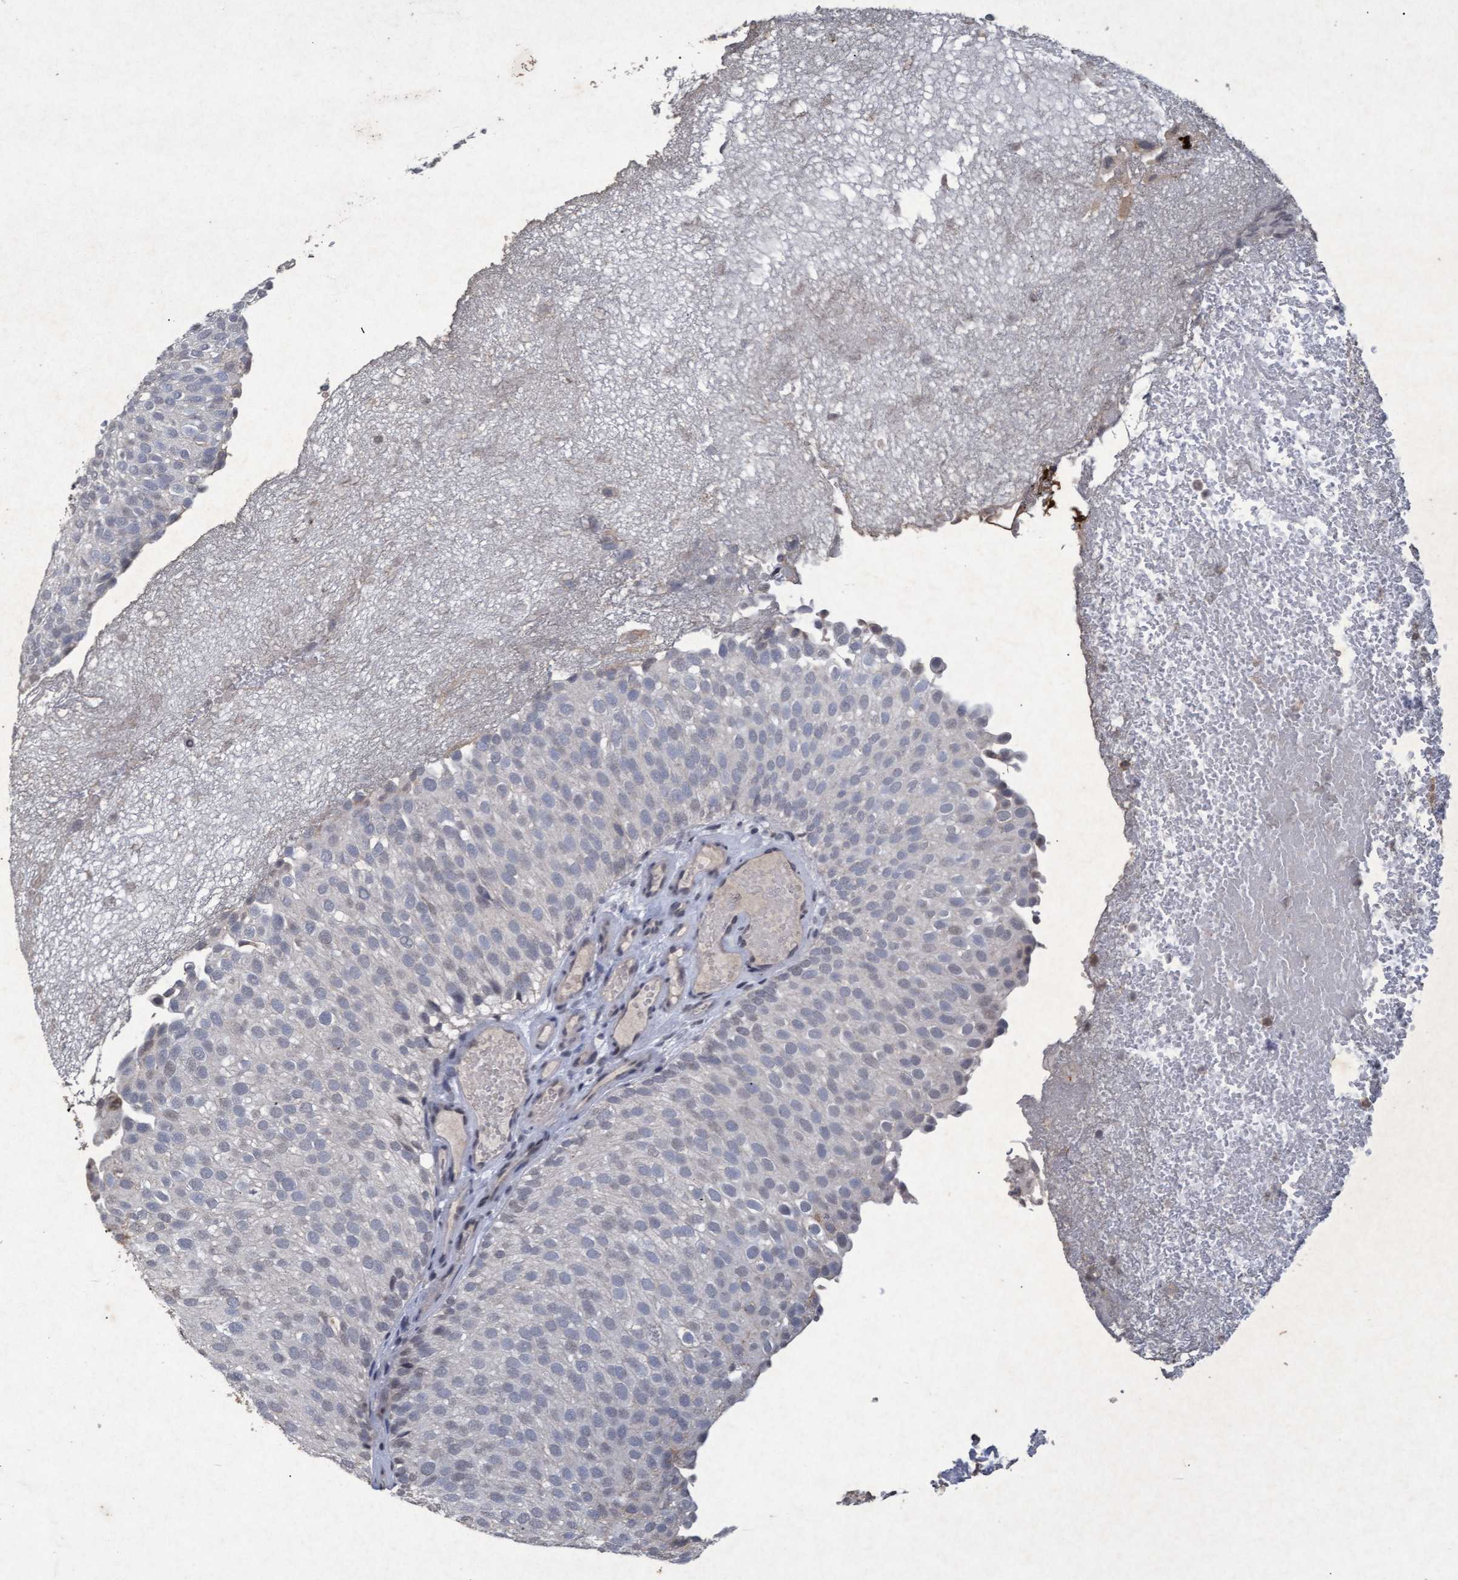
{"staining": {"intensity": "negative", "quantity": "none", "location": "none"}, "tissue": "urothelial cancer", "cell_type": "Tumor cells", "image_type": "cancer", "snomed": [{"axis": "morphology", "description": "Urothelial carcinoma, Low grade"}, {"axis": "topography", "description": "Urinary bladder"}], "caption": "High power microscopy photomicrograph of an immunohistochemistry histopathology image of urothelial cancer, revealing no significant positivity in tumor cells.", "gene": "GALC", "patient": {"sex": "male", "age": 78}}